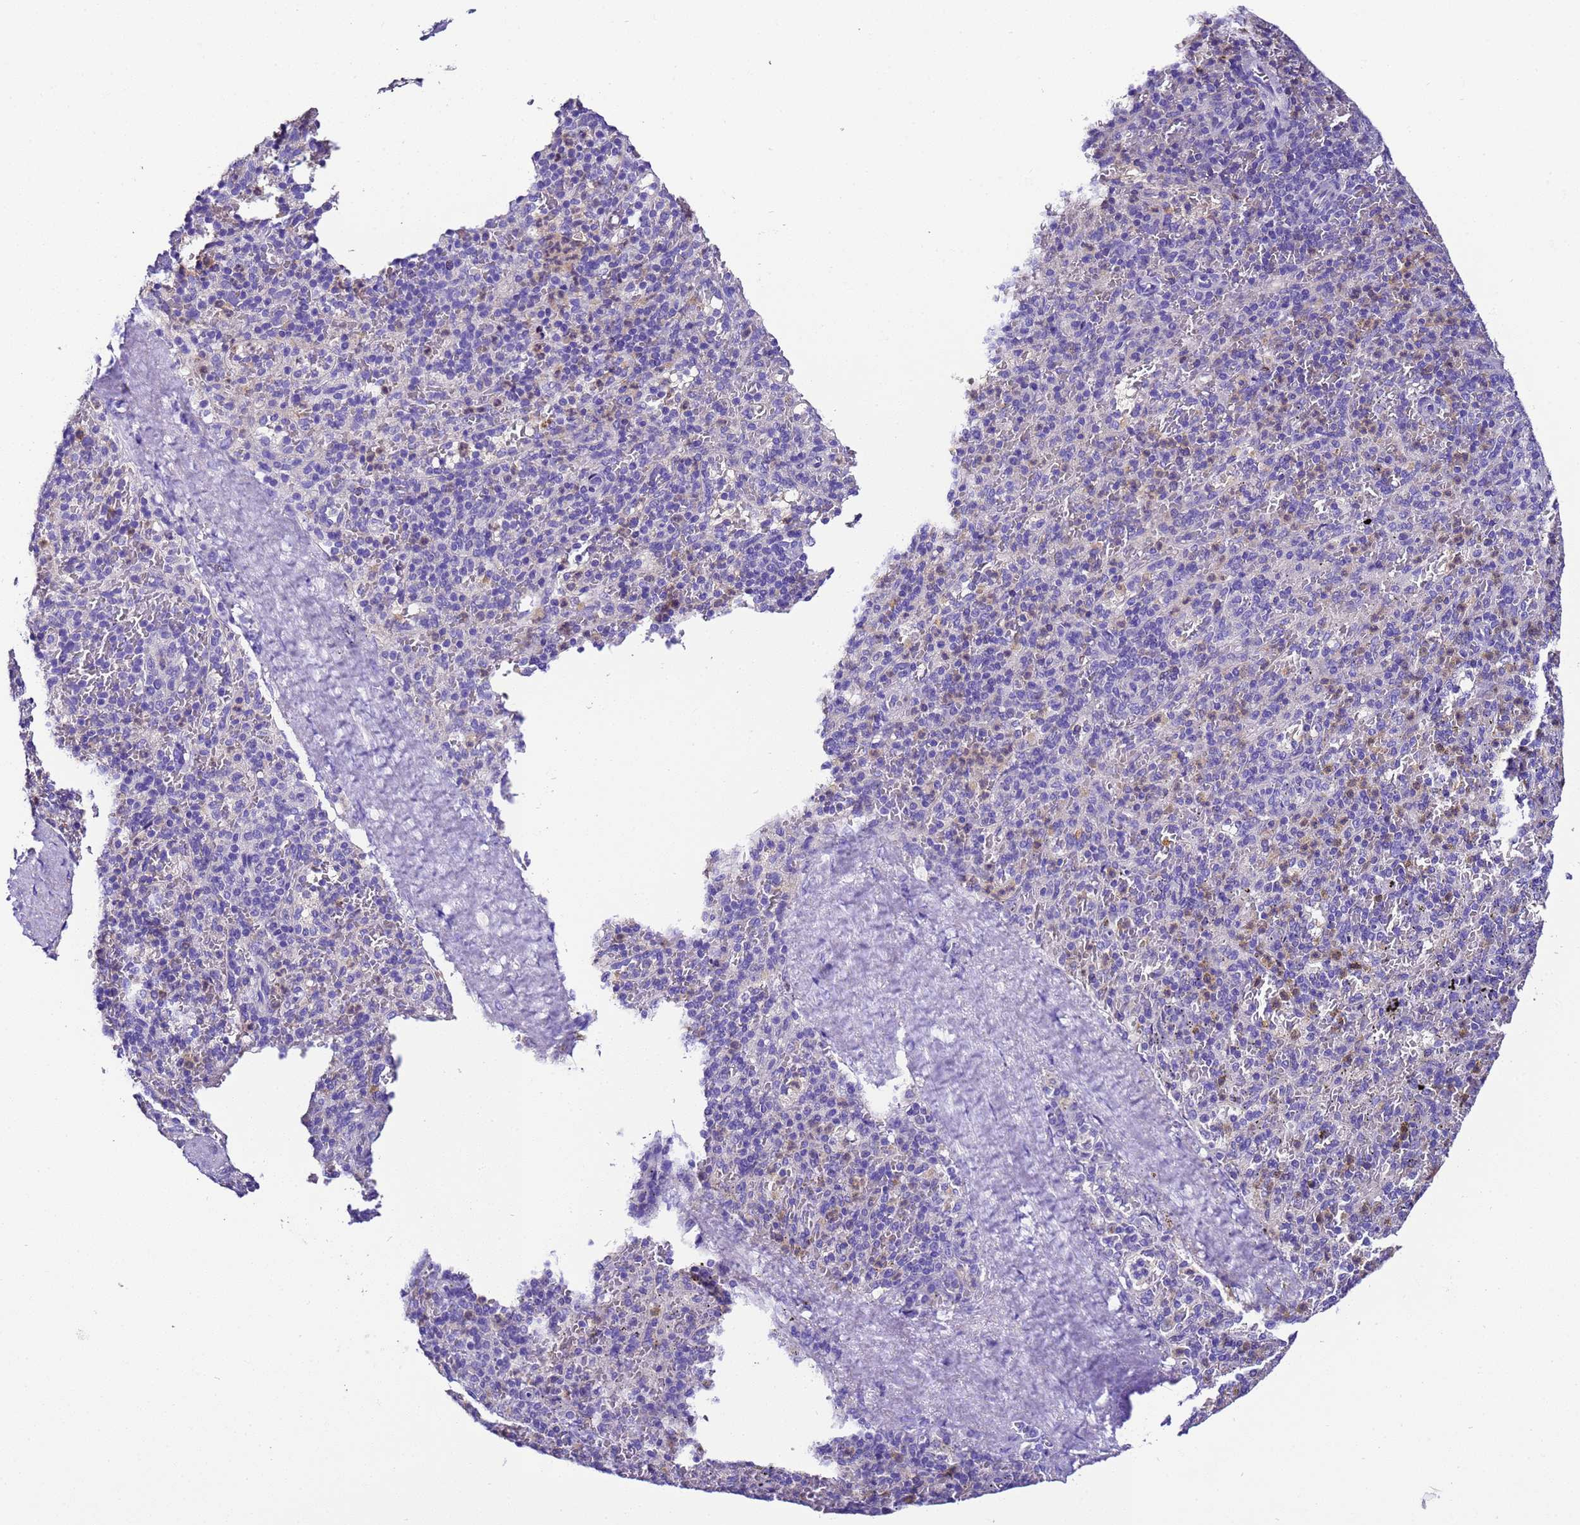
{"staining": {"intensity": "weak", "quantity": "<25%", "location": "cytoplasmic/membranous"}, "tissue": "spleen", "cell_type": "Cells in red pulp", "image_type": "normal", "snomed": [{"axis": "morphology", "description": "Normal tissue, NOS"}, {"axis": "topography", "description": "Spleen"}], "caption": "The immunohistochemistry micrograph has no significant expression in cells in red pulp of spleen.", "gene": "UGT2A1", "patient": {"sex": "male", "age": 82}}